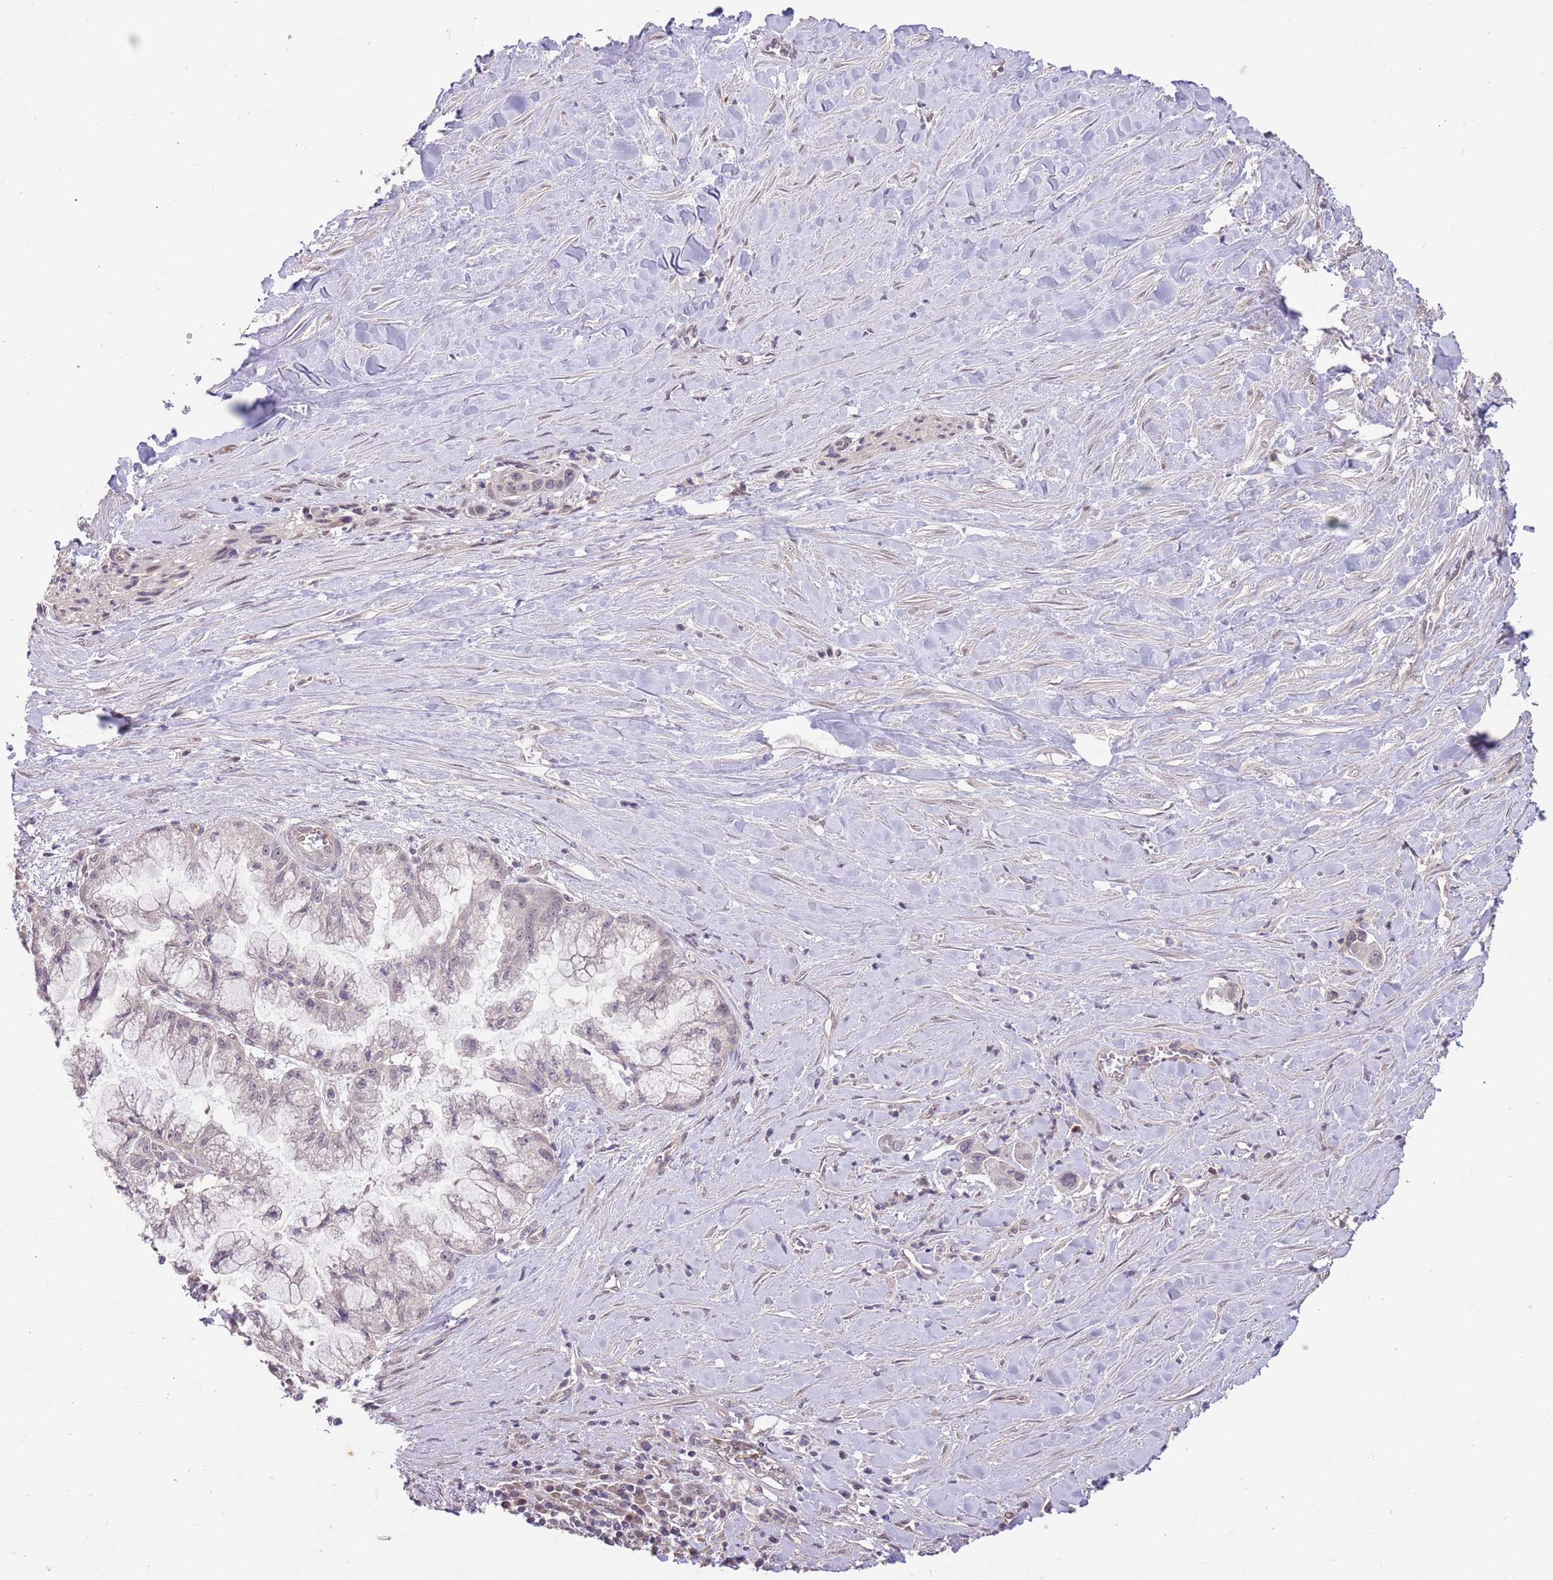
{"staining": {"intensity": "negative", "quantity": "none", "location": "none"}, "tissue": "pancreatic cancer", "cell_type": "Tumor cells", "image_type": "cancer", "snomed": [{"axis": "morphology", "description": "Adenocarcinoma, NOS"}, {"axis": "topography", "description": "Pancreas"}], "caption": "This photomicrograph is of pancreatic cancer (adenocarcinoma) stained with immunohistochemistry (IHC) to label a protein in brown with the nuclei are counter-stained blue. There is no positivity in tumor cells.", "gene": "MEI1", "patient": {"sex": "male", "age": 73}}